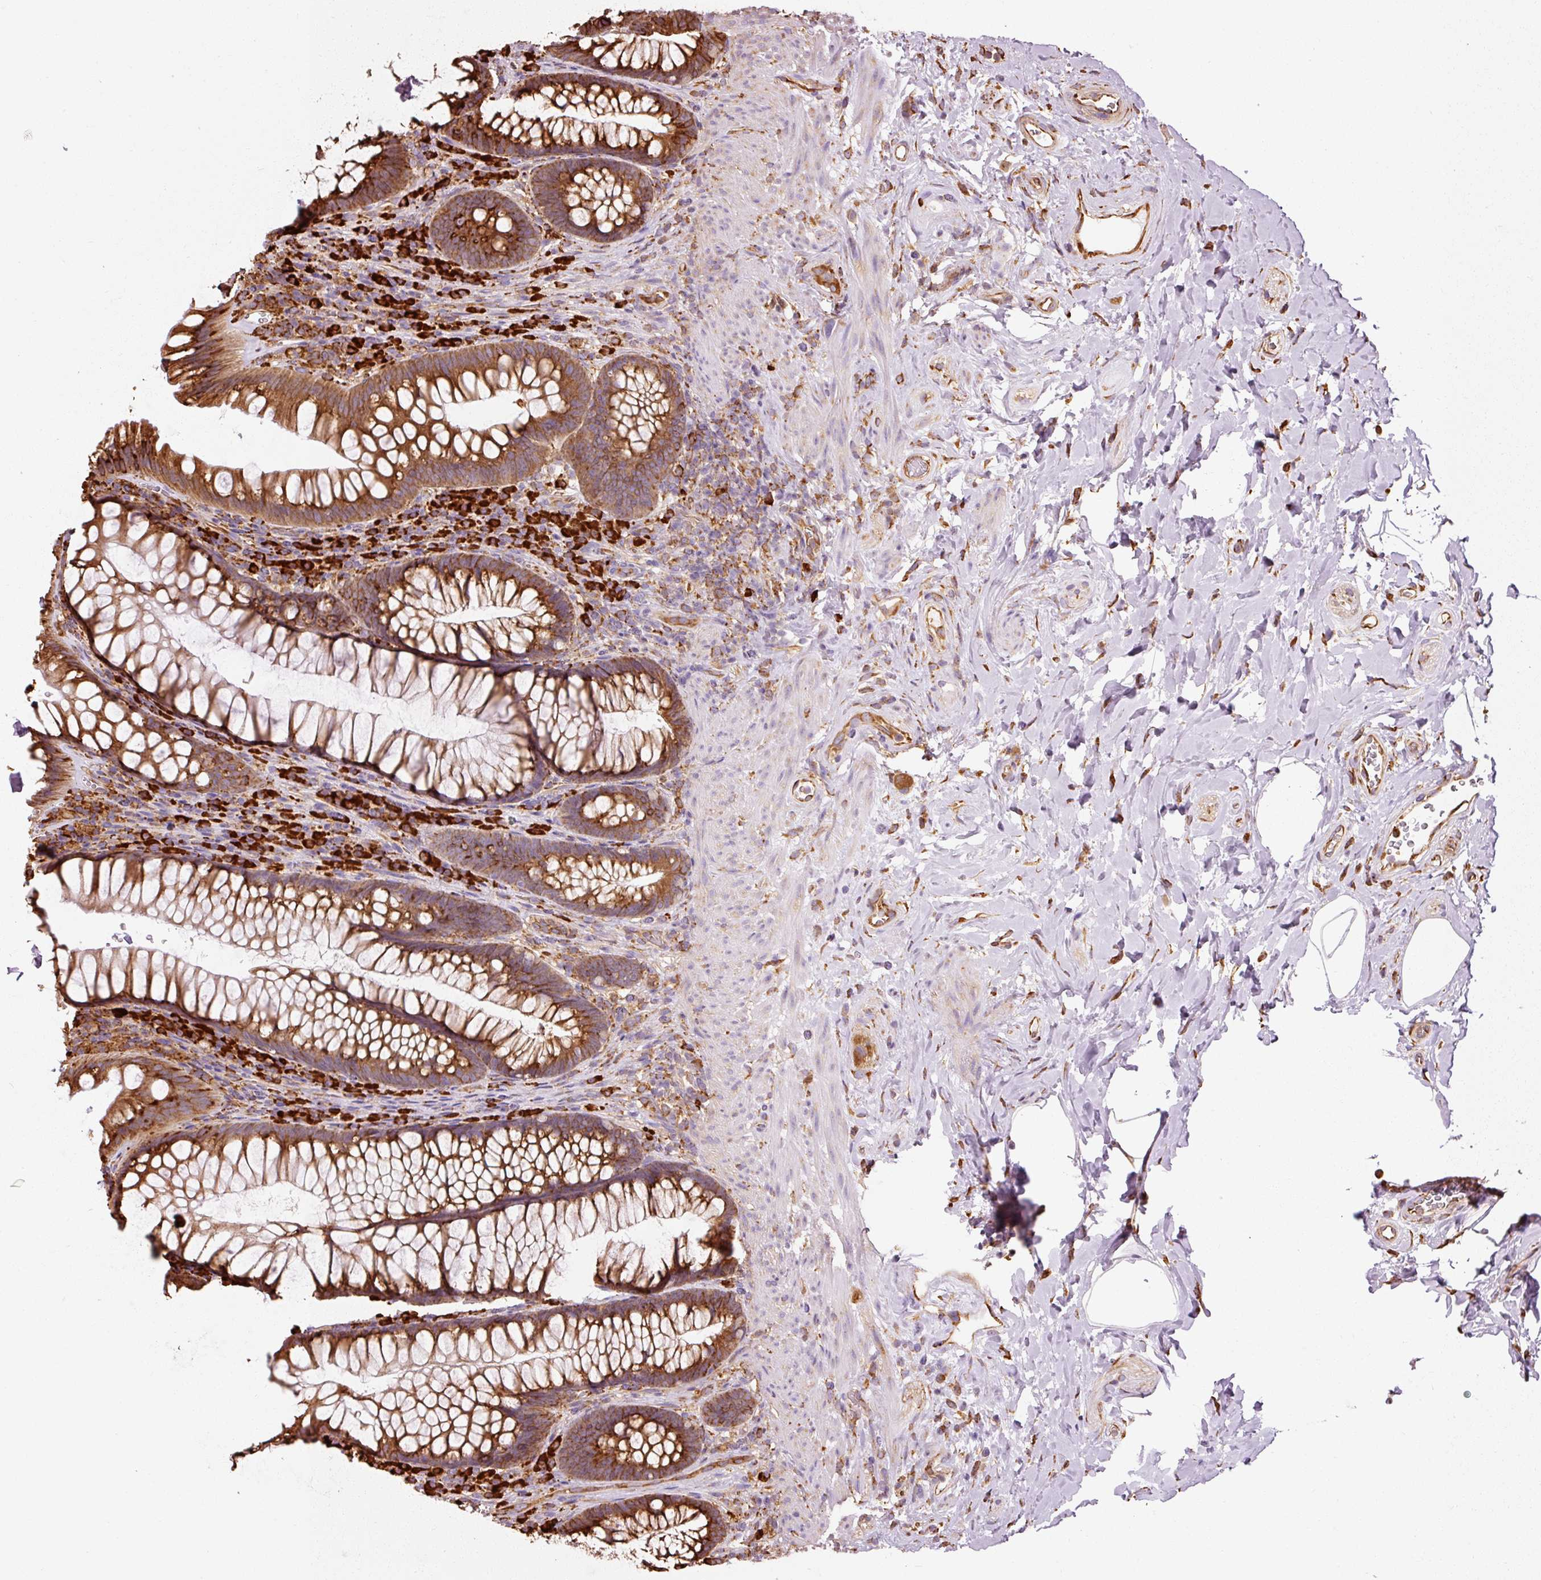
{"staining": {"intensity": "strong", "quantity": ">75%", "location": "cytoplasmic/membranous"}, "tissue": "rectum", "cell_type": "Glandular cells", "image_type": "normal", "snomed": [{"axis": "morphology", "description": "Normal tissue, NOS"}, {"axis": "topography", "description": "Rectum"}], "caption": "DAB (3,3'-diaminobenzidine) immunohistochemical staining of benign human rectum shows strong cytoplasmic/membranous protein staining in about >75% of glandular cells. (DAB (3,3'-diaminobenzidine) IHC with brightfield microscopy, high magnification).", "gene": "ENSG00000256500", "patient": {"sex": "male", "age": 53}}